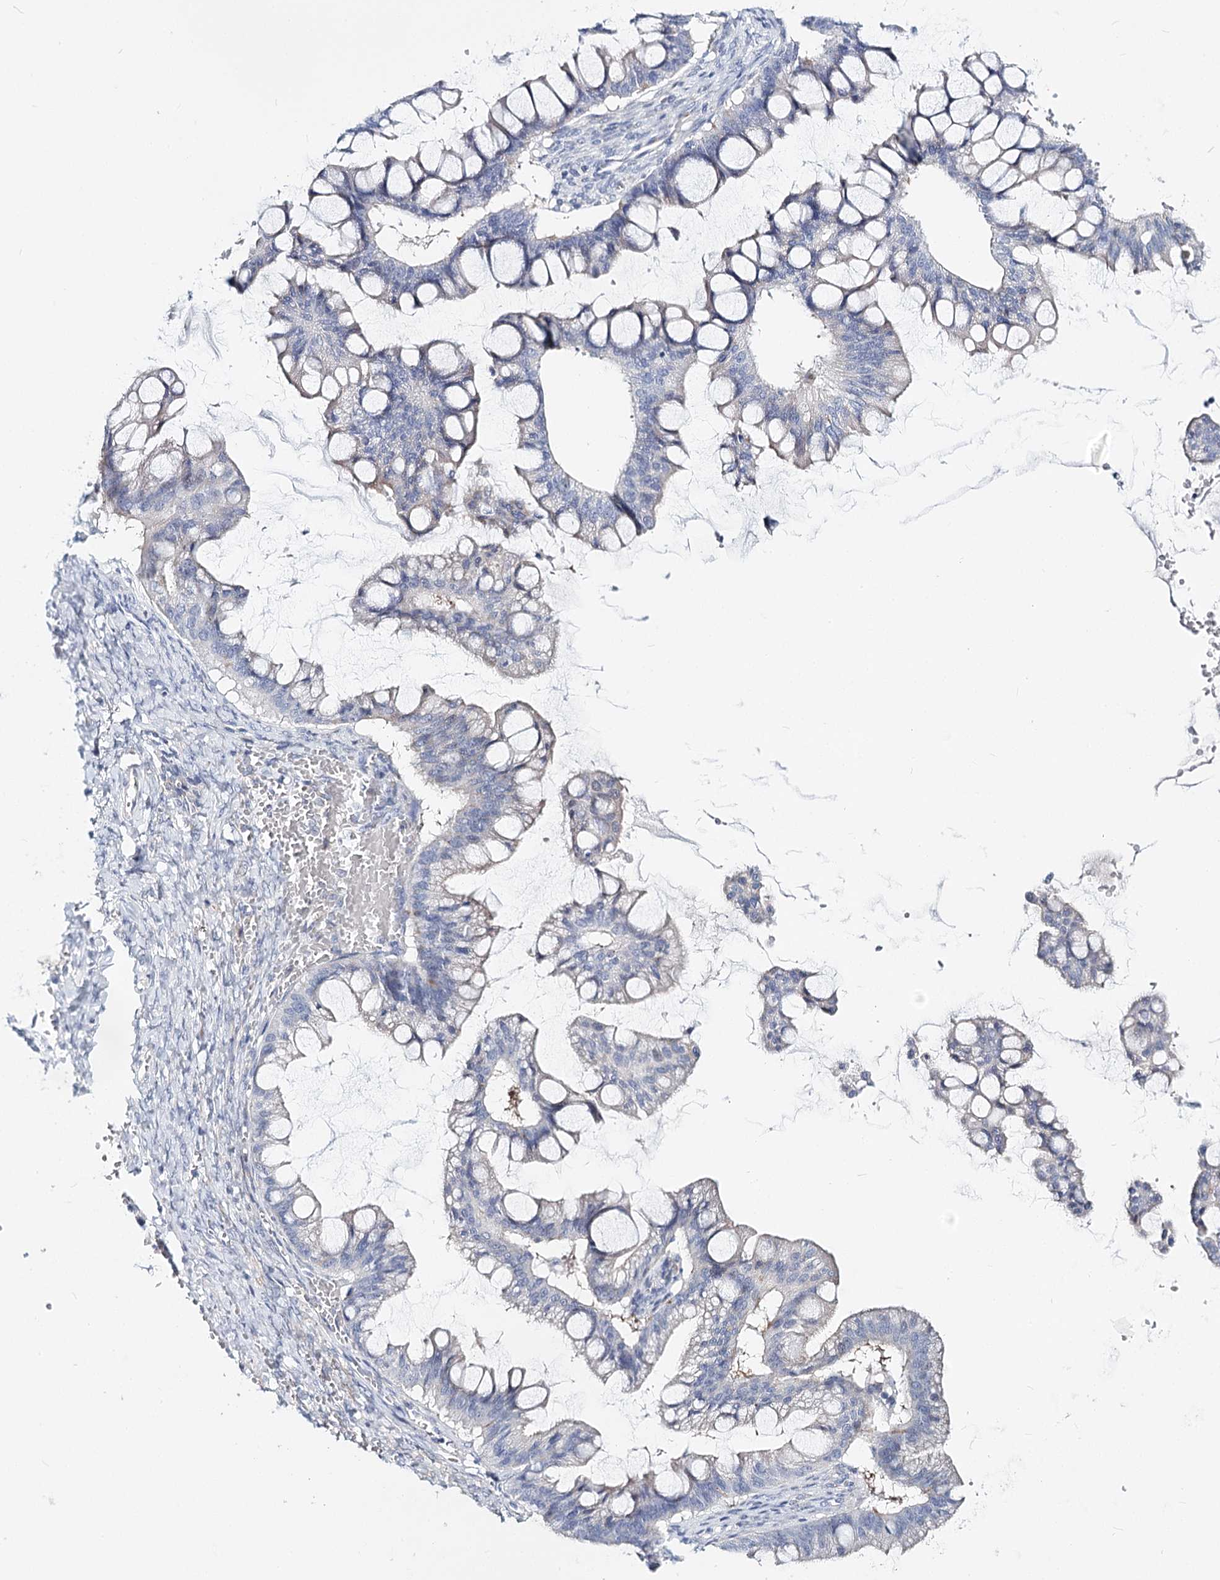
{"staining": {"intensity": "negative", "quantity": "none", "location": "none"}, "tissue": "ovarian cancer", "cell_type": "Tumor cells", "image_type": "cancer", "snomed": [{"axis": "morphology", "description": "Cystadenocarcinoma, mucinous, NOS"}, {"axis": "topography", "description": "Ovary"}], "caption": "Ovarian cancer (mucinous cystadenocarcinoma) was stained to show a protein in brown. There is no significant positivity in tumor cells.", "gene": "TEX12", "patient": {"sex": "female", "age": 73}}